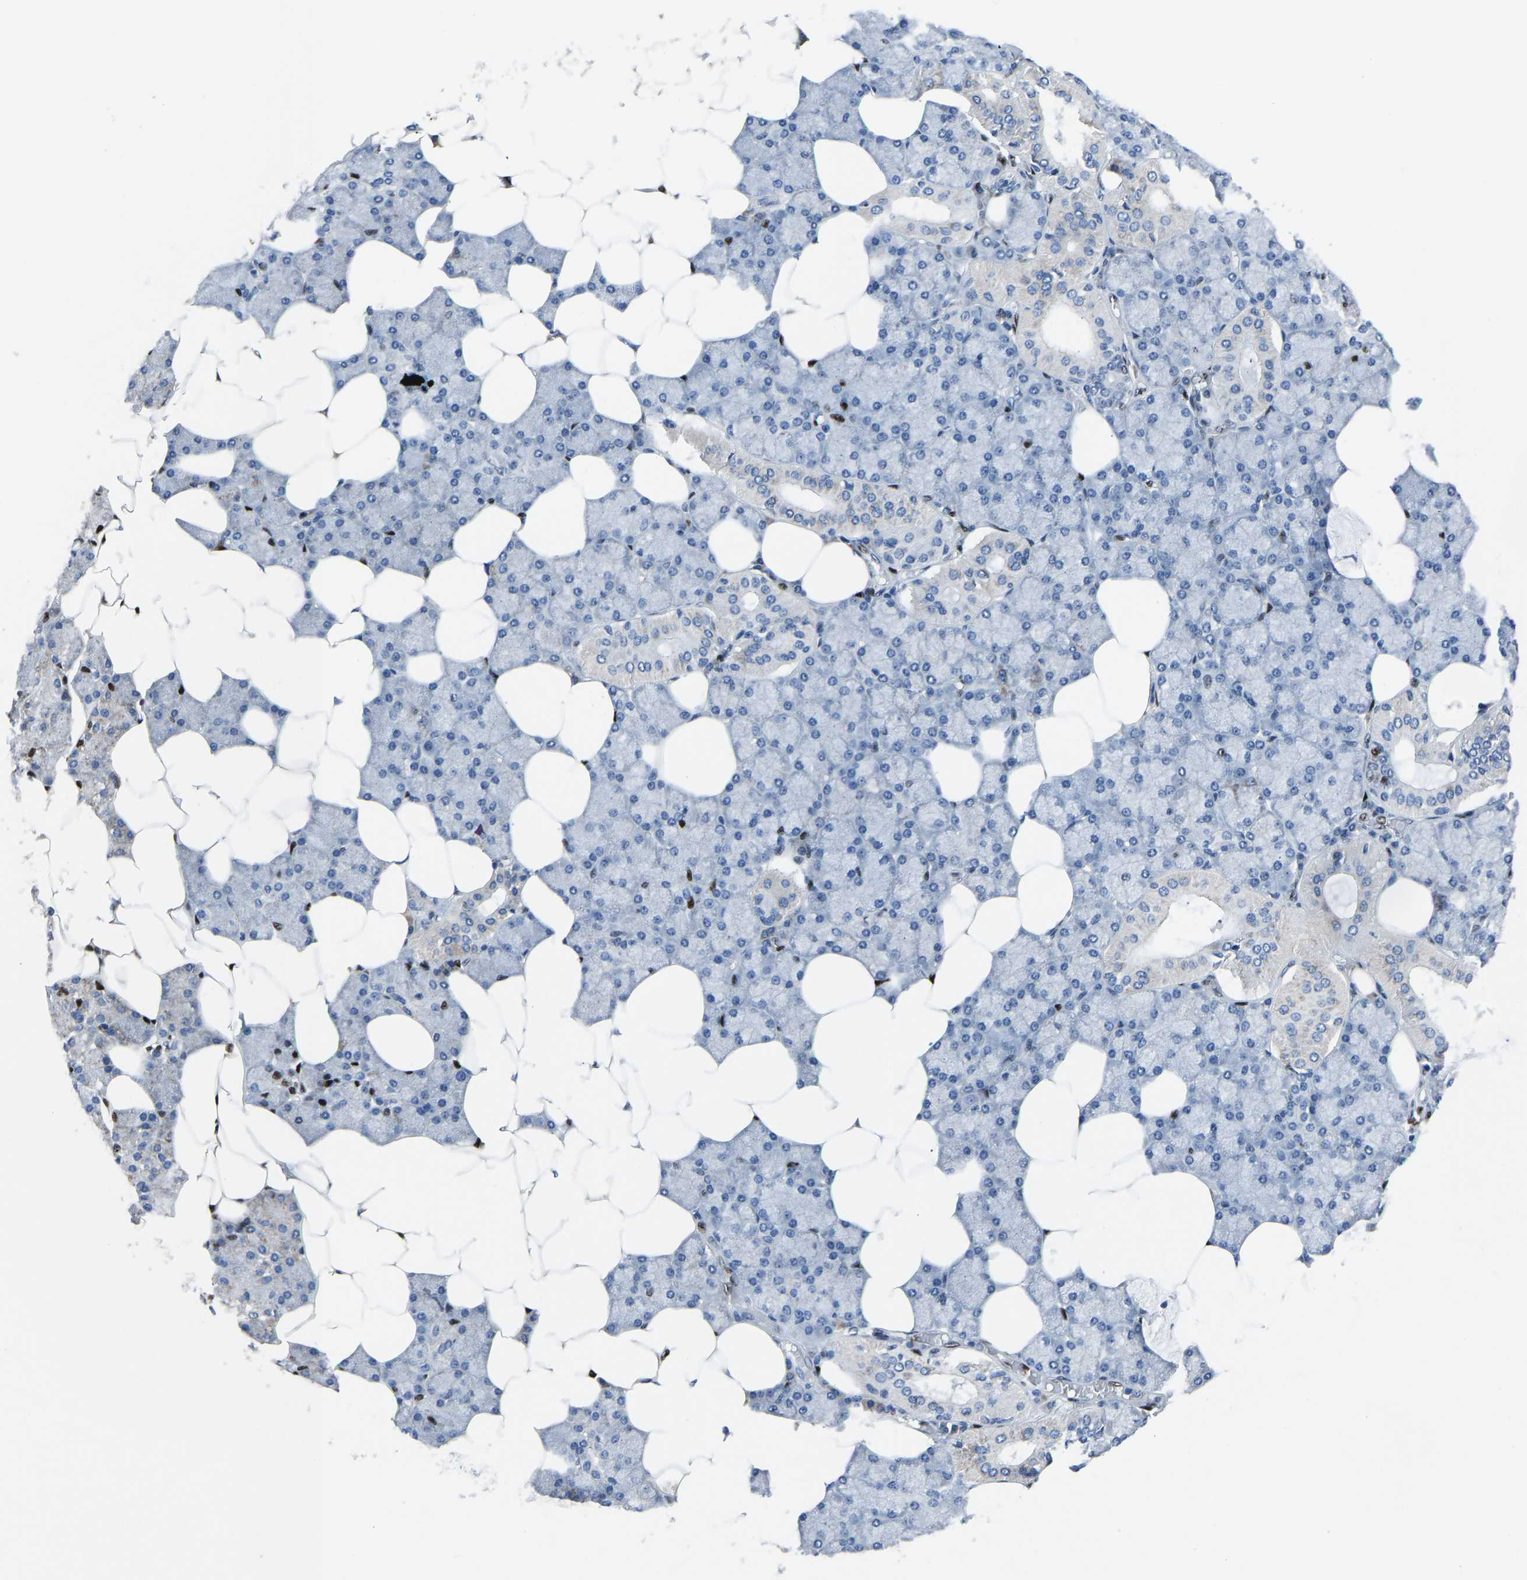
{"staining": {"intensity": "moderate", "quantity": "<25%", "location": "cytoplasmic/membranous,nuclear"}, "tissue": "salivary gland", "cell_type": "Glandular cells", "image_type": "normal", "snomed": [{"axis": "morphology", "description": "Normal tissue, NOS"}, {"axis": "topography", "description": "Salivary gland"}], "caption": "Immunohistochemical staining of benign human salivary gland shows moderate cytoplasmic/membranous,nuclear protein expression in about <25% of glandular cells.", "gene": "EGR1", "patient": {"sex": "male", "age": 62}}